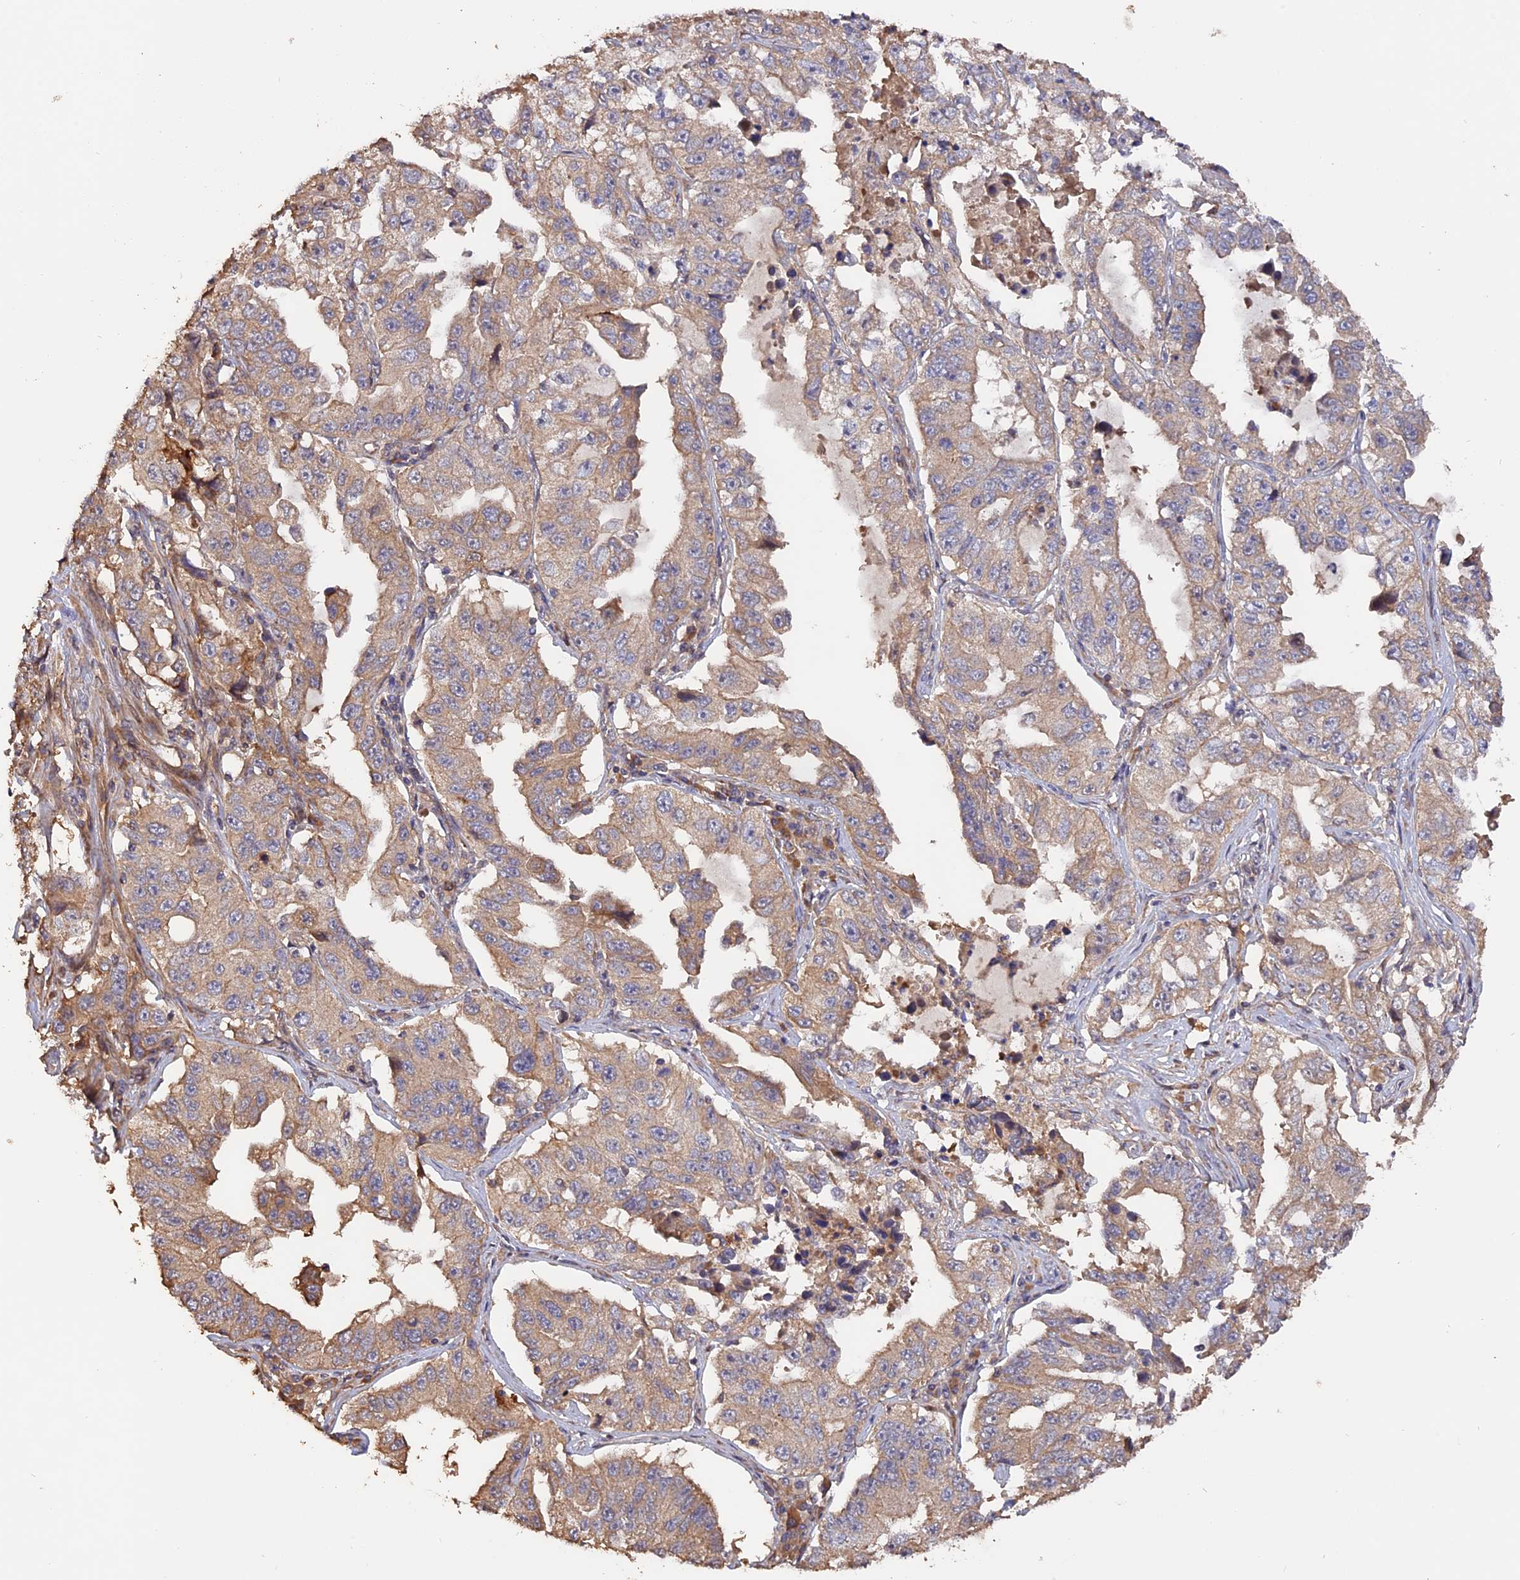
{"staining": {"intensity": "weak", "quantity": "<25%", "location": "cytoplasmic/membranous"}, "tissue": "lung cancer", "cell_type": "Tumor cells", "image_type": "cancer", "snomed": [{"axis": "morphology", "description": "Adenocarcinoma, NOS"}, {"axis": "topography", "description": "Lung"}], "caption": "IHC micrograph of neoplastic tissue: lung cancer stained with DAB displays no significant protein expression in tumor cells.", "gene": "RASAL1", "patient": {"sex": "female", "age": 51}}